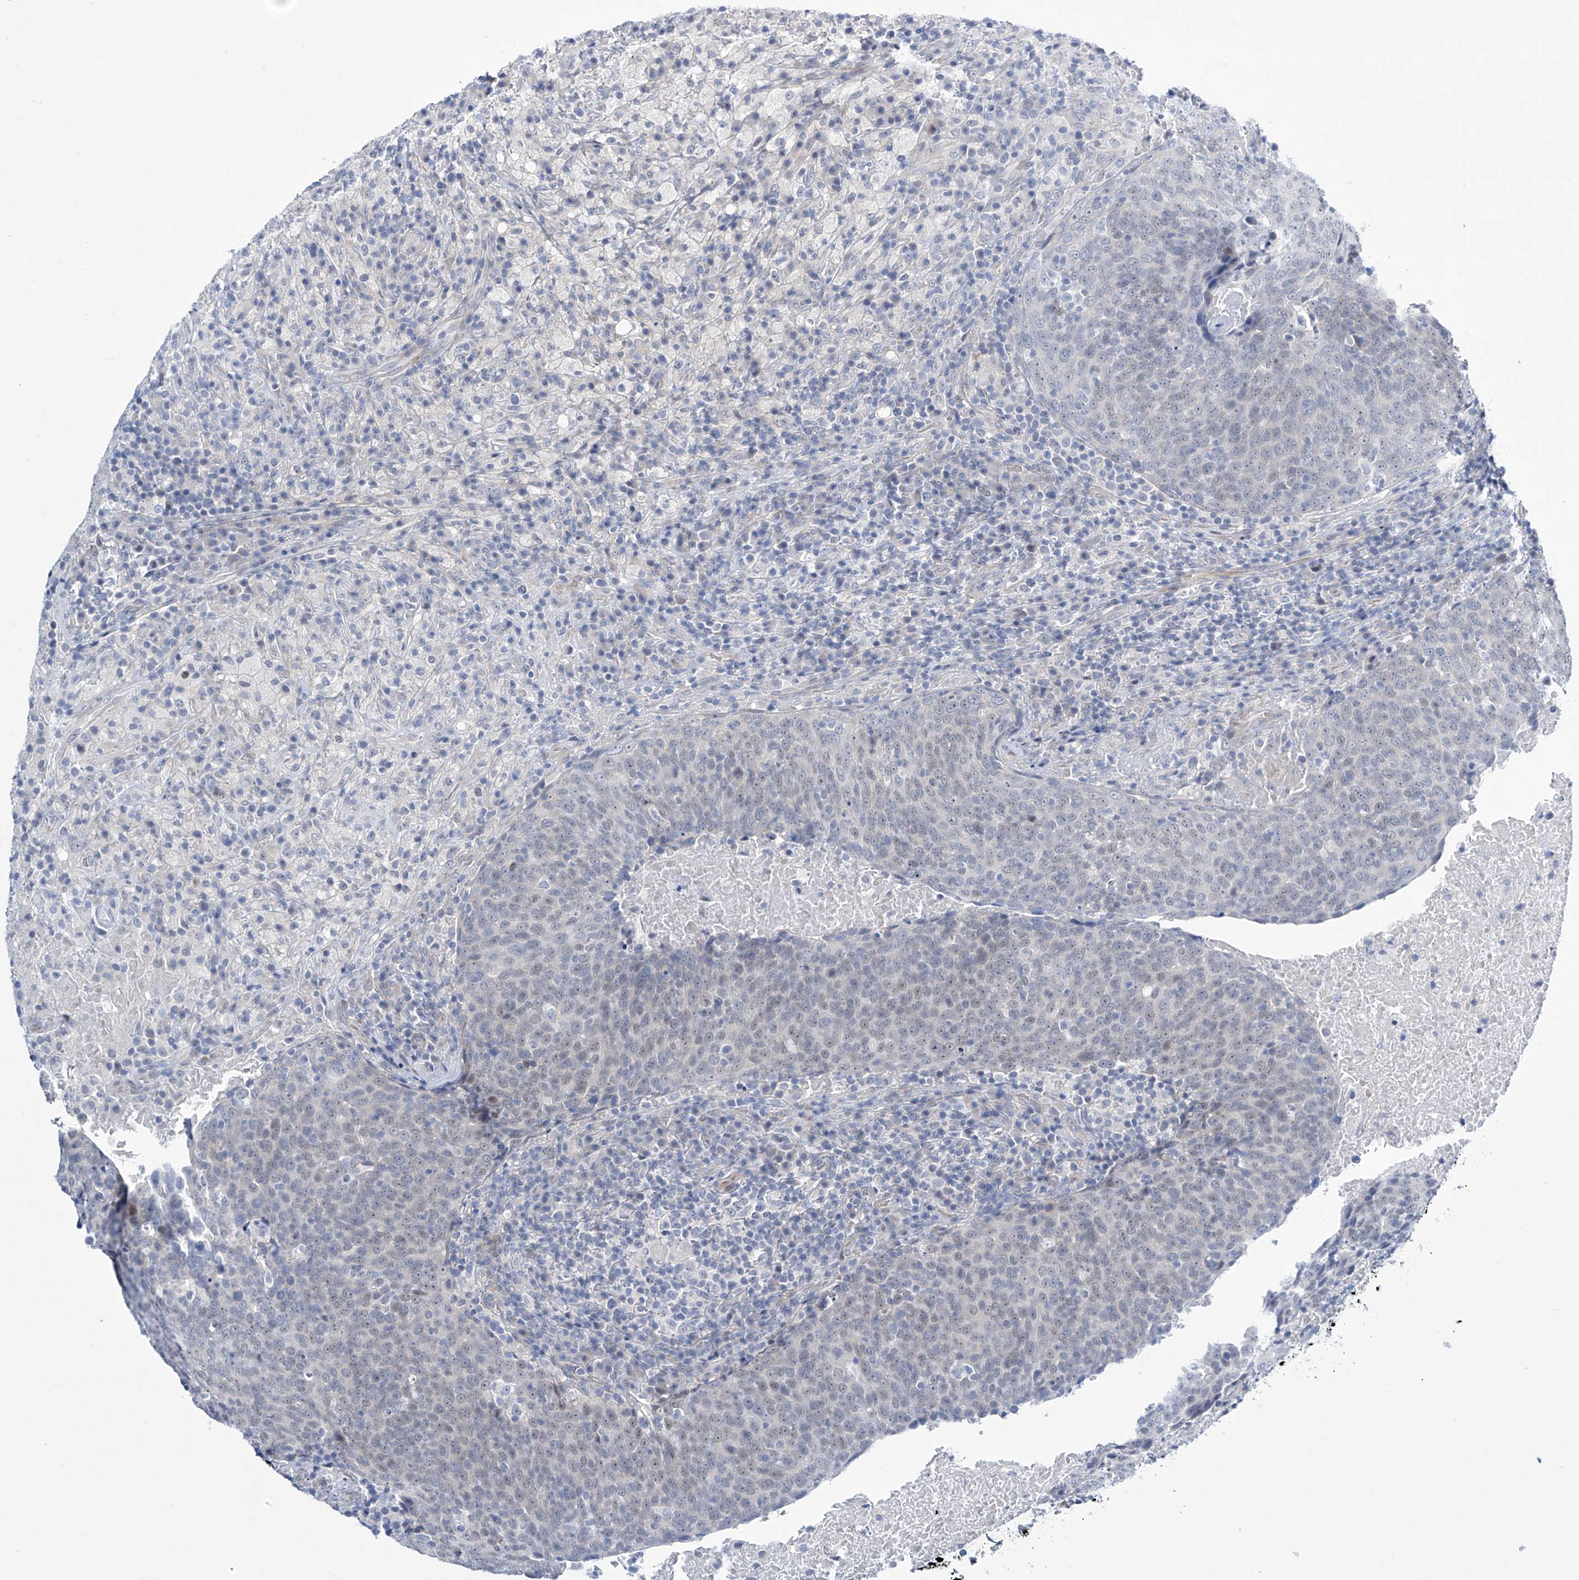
{"staining": {"intensity": "weak", "quantity": "25%-75%", "location": "nuclear"}, "tissue": "head and neck cancer", "cell_type": "Tumor cells", "image_type": "cancer", "snomed": [{"axis": "morphology", "description": "Squamous cell carcinoma, NOS"}, {"axis": "morphology", "description": "Squamous cell carcinoma, metastatic, NOS"}, {"axis": "topography", "description": "Lymph node"}, {"axis": "topography", "description": "Head-Neck"}], "caption": "Tumor cells show low levels of weak nuclear expression in about 25%-75% of cells in head and neck cancer (metastatic squamous cell carcinoma). Ihc stains the protein of interest in brown and the nuclei are stained blue.", "gene": "TRIM60", "patient": {"sex": "male", "age": 62}}